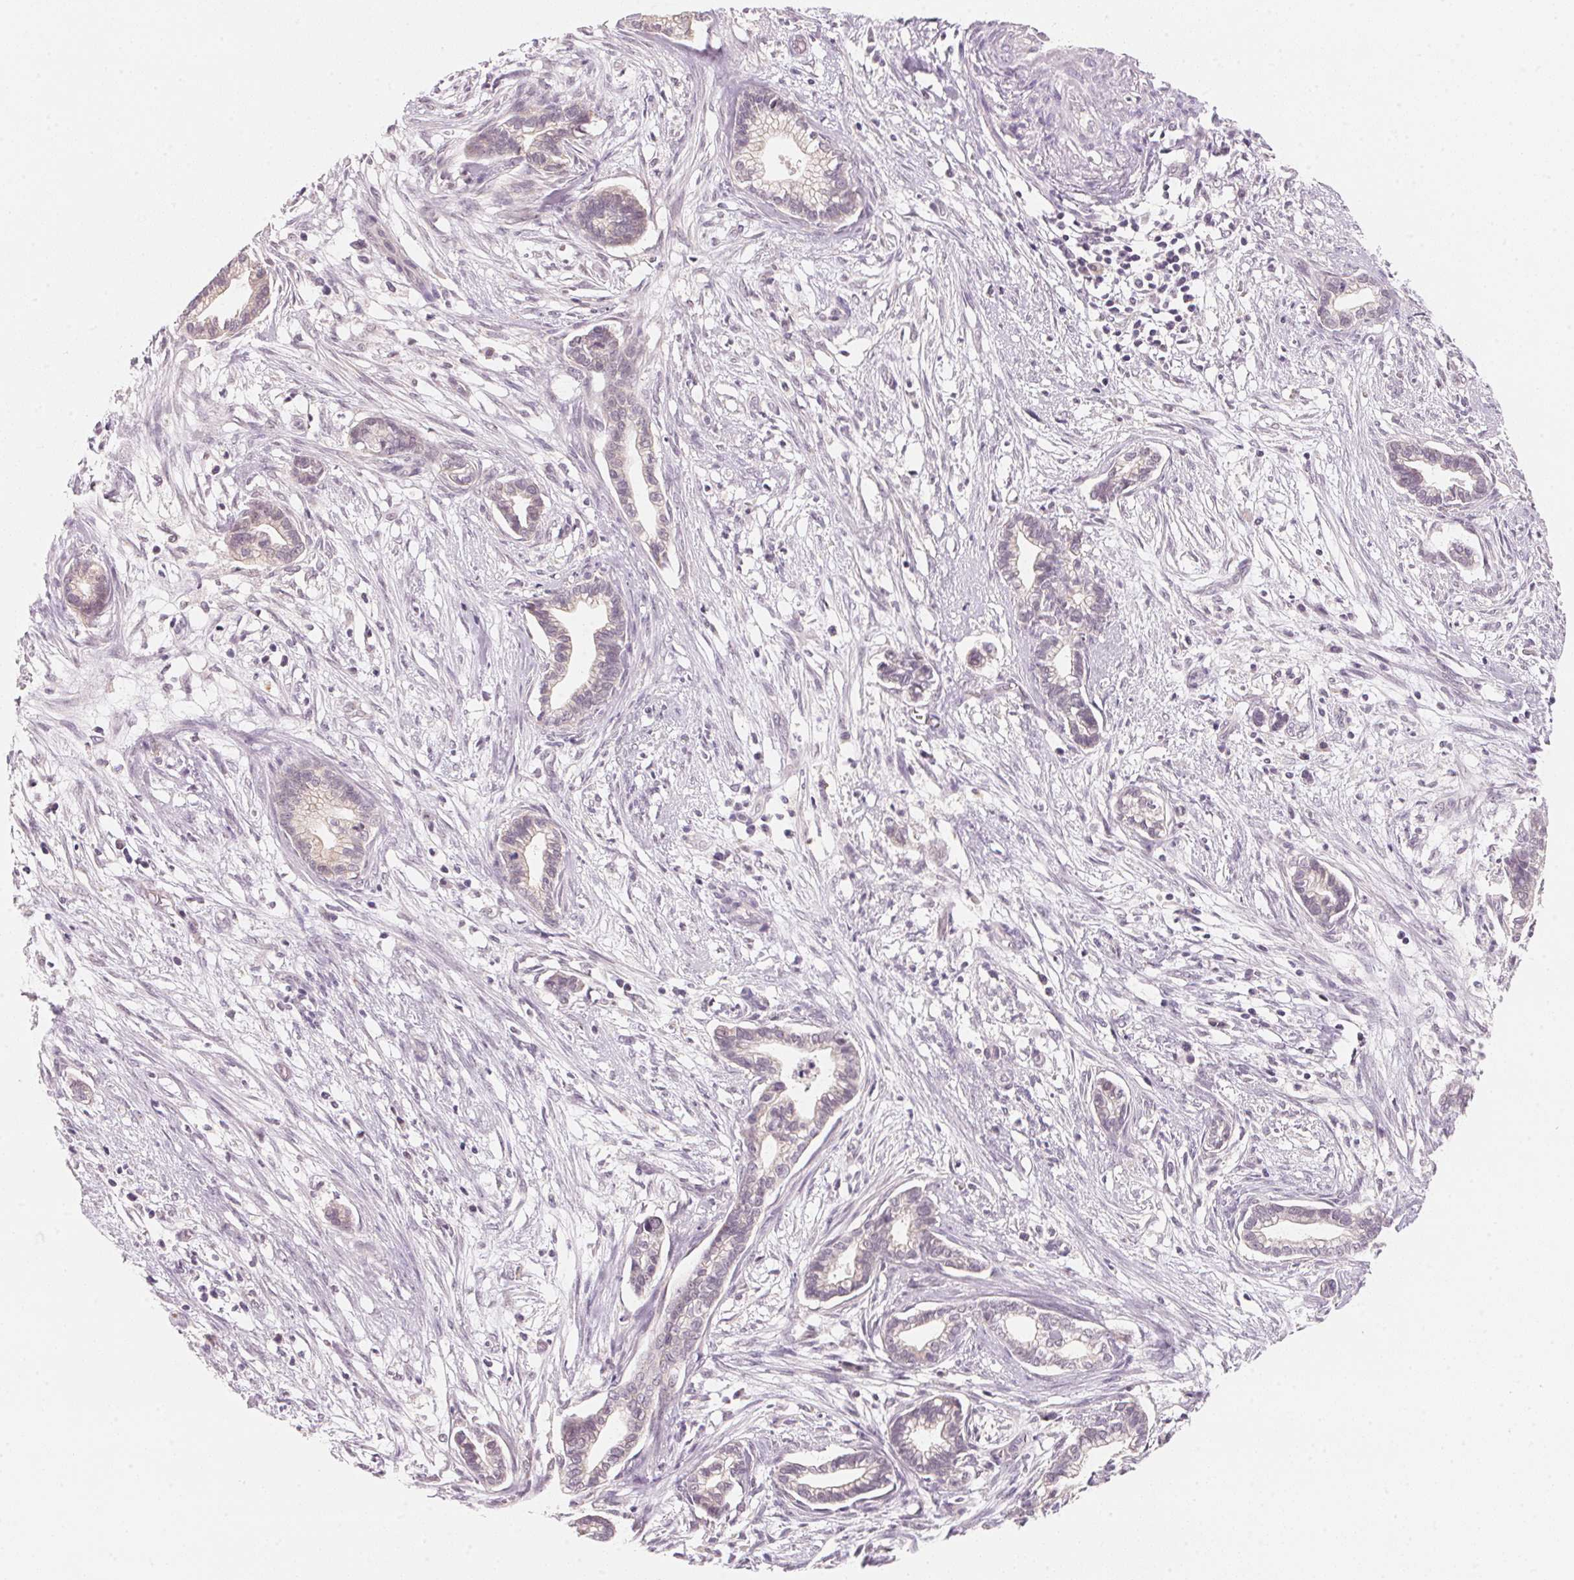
{"staining": {"intensity": "negative", "quantity": "none", "location": "none"}, "tissue": "cervical cancer", "cell_type": "Tumor cells", "image_type": "cancer", "snomed": [{"axis": "morphology", "description": "Adenocarcinoma, NOS"}, {"axis": "topography", "description": "Cervix"}], "caption": "Tumor cells are negative for protein expression in human adenocarcinoma (cervical).", "gene": "ANKRD31", "patient": {"sex": "female", "age": 62}}